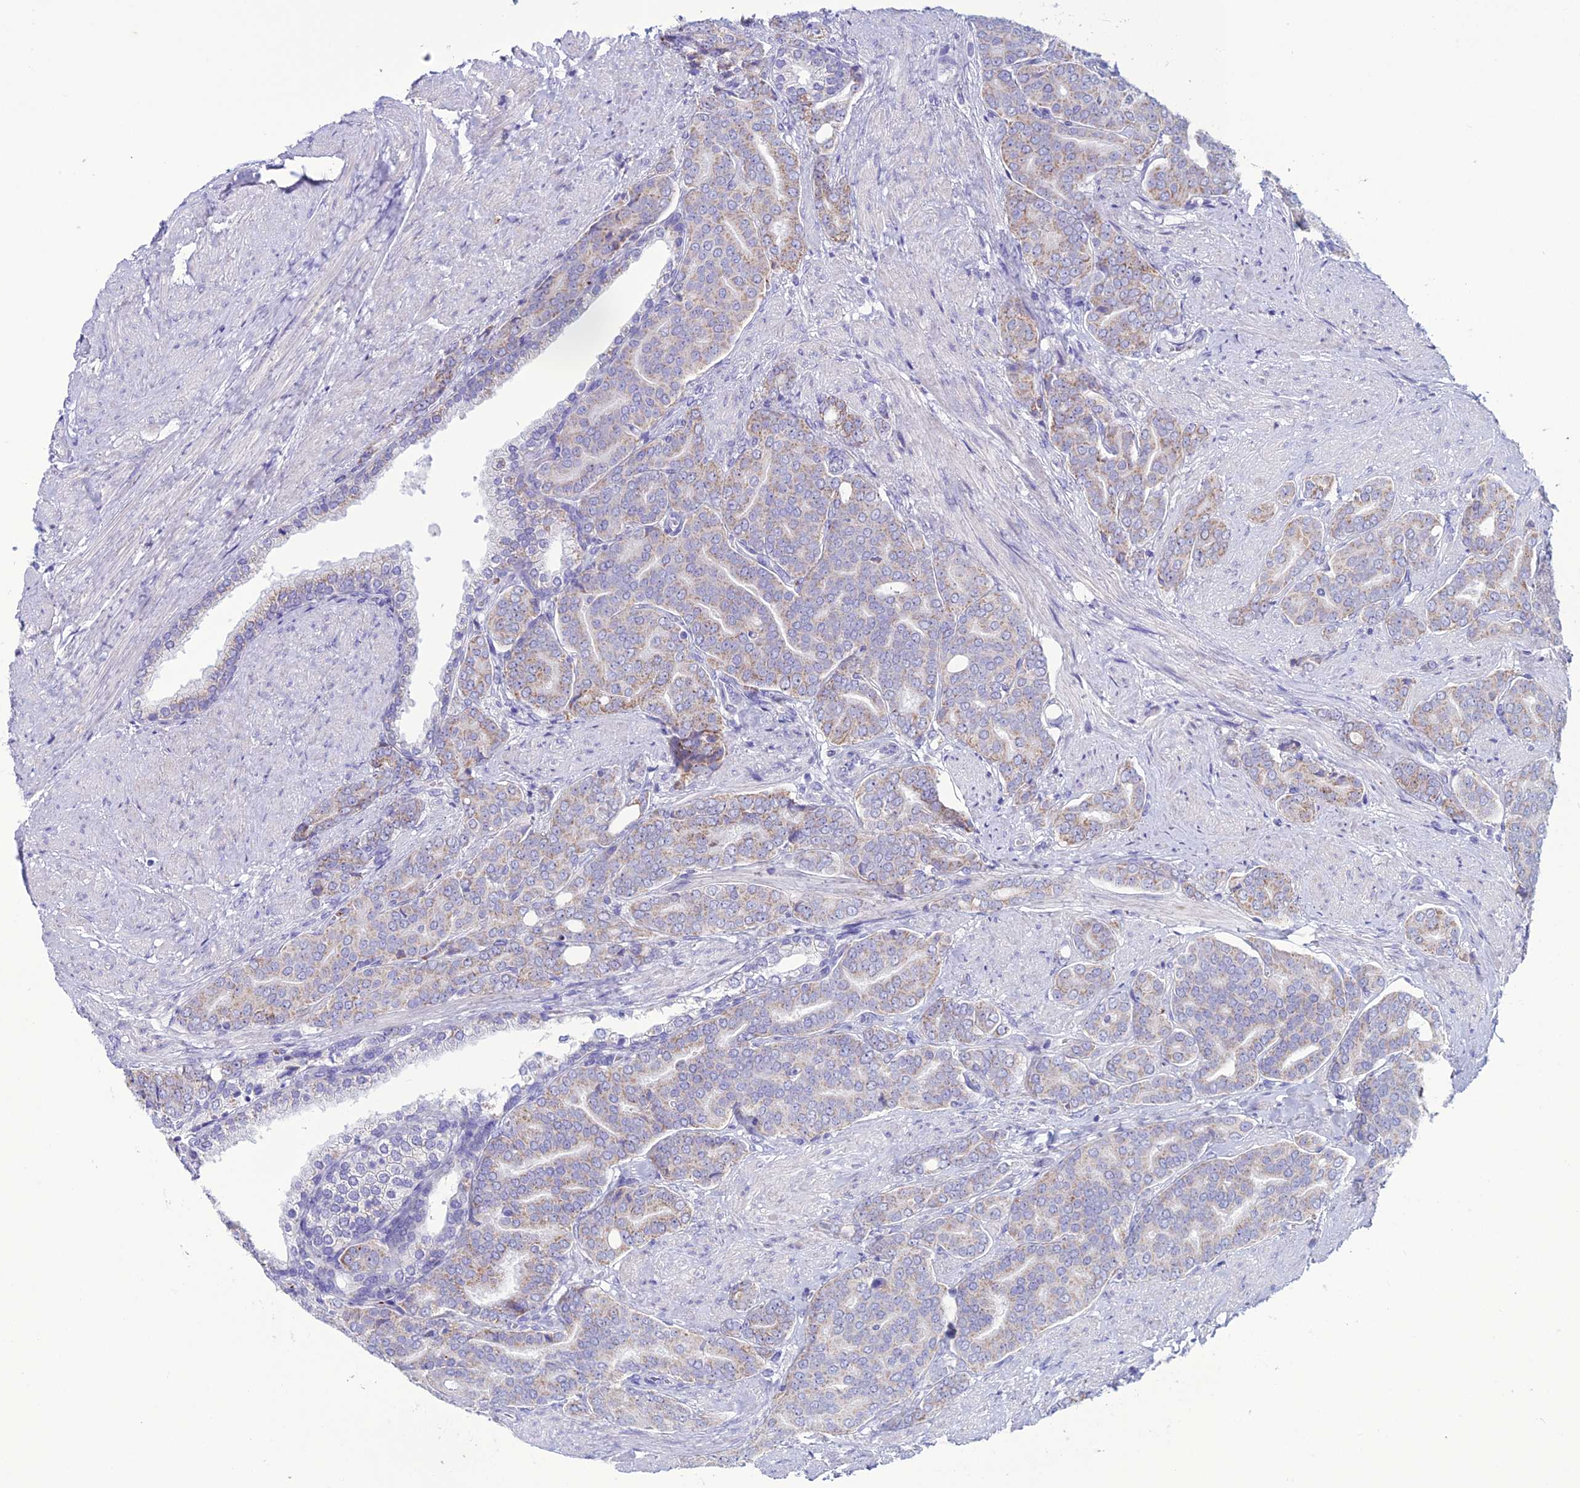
{"staining": {"intensity": "weak", "quantity": "25%-75%", "location": "cytoplasmic/membranous"}, "tissue": "prostate cancer", "cell_type": "Tumor cells", "image_type": "cancer", "snomed": [{"axis": "morphology", "description": "Adenocarcinoma, High grade"}, {"axis": "topography", "description": "Prostate"}], "caption": "Immunohistochemistry (IHC) micrograph of neoplastic tissue: human high-grade adenocarcinoma (prostate) stained using immunohistochemistry shows low levels of weak protein expression localized specifically in the cytoplasmic/membranous of tumor cells, appearing as a cytoplasmic/membranous brown color.", "gene": "C21orf140", "patient": {"sex": "male", "age": 67}}